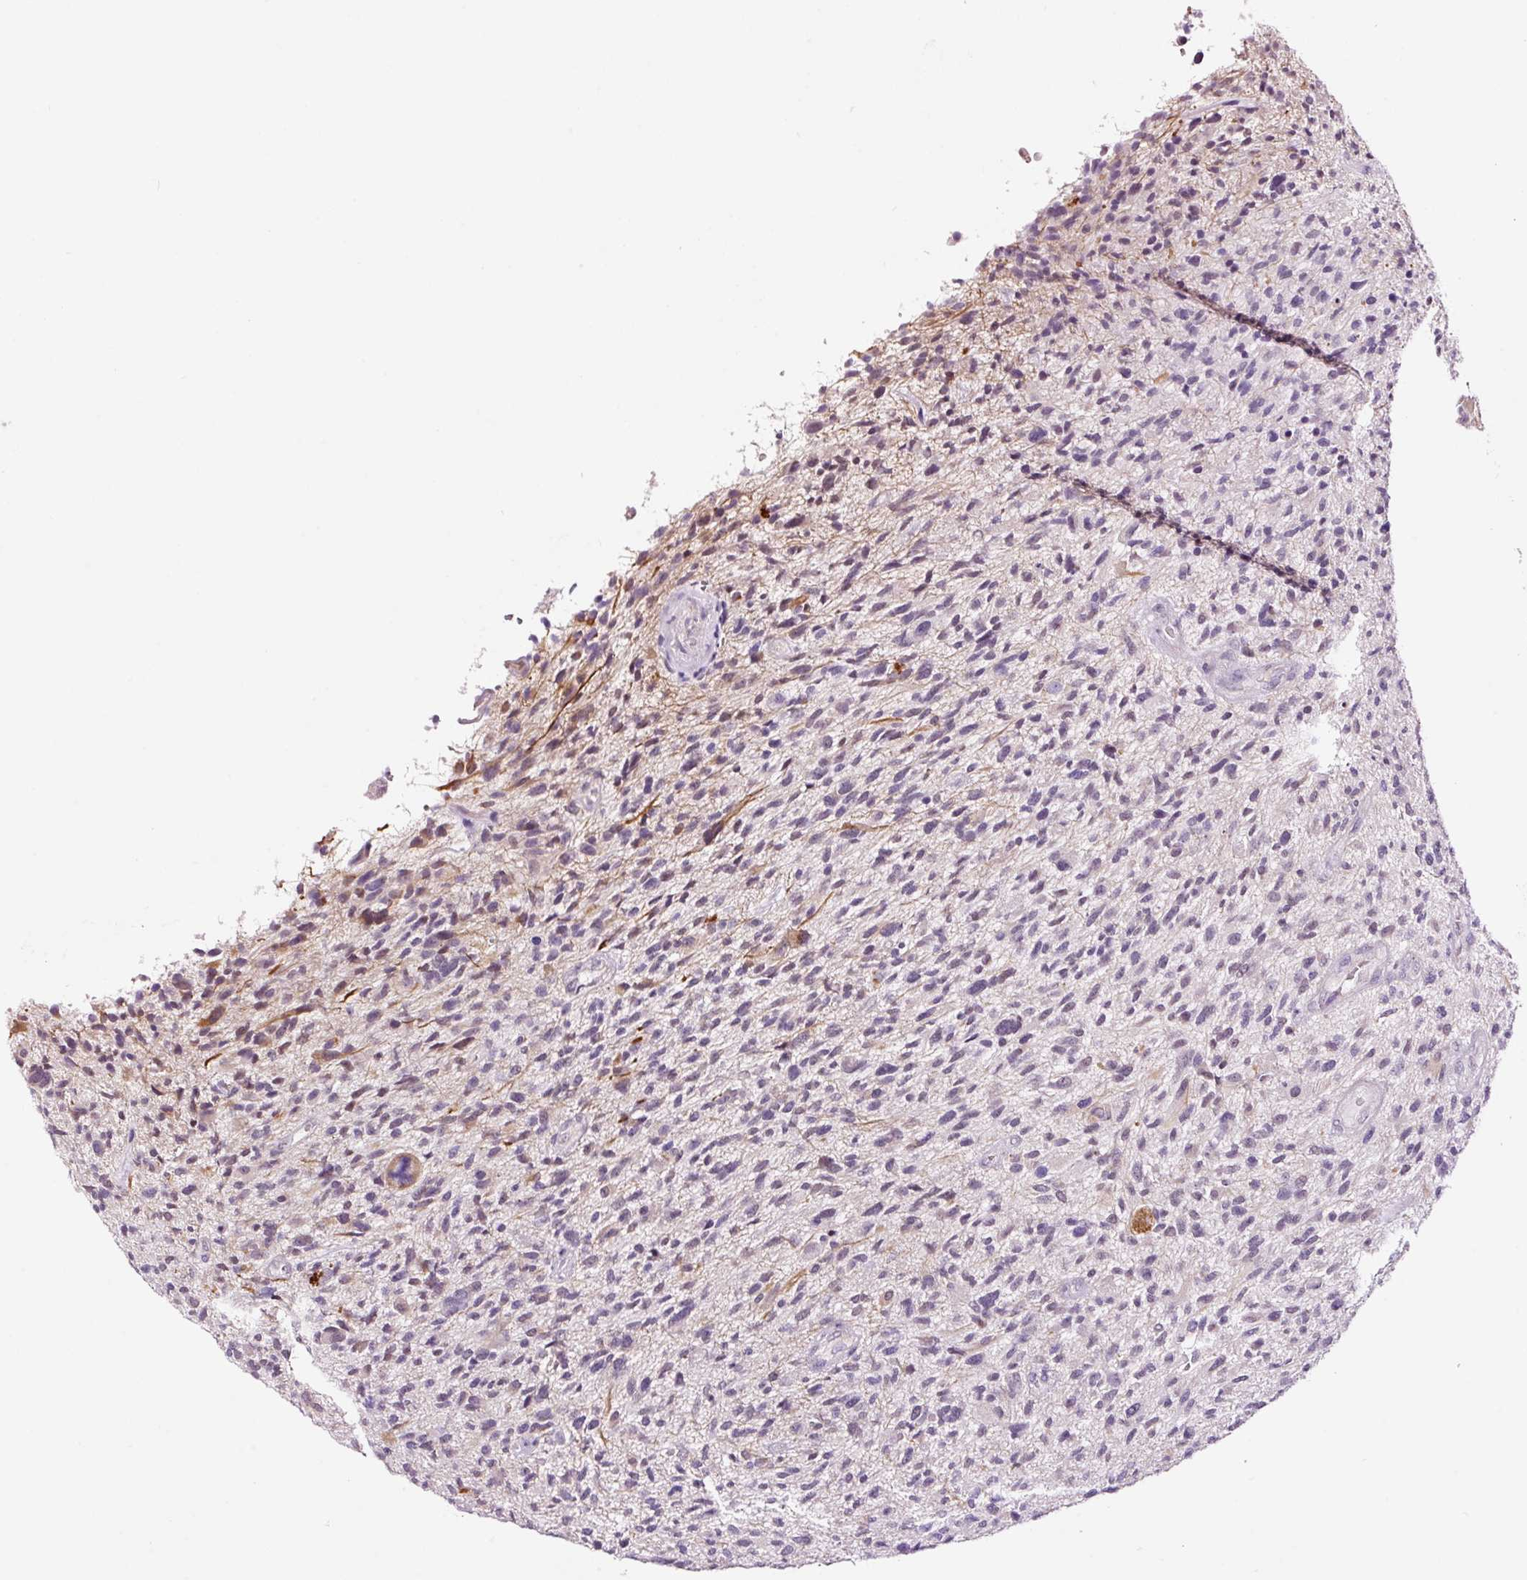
{"staining": {"intensity": "negative", "quantity": "none", "location": "none"}, "tissue": "glioma", "cell_type": "Tumor cells", "image_type": "cancer", "snomed": [{"axis": "morphology", "description": "Glioma, malignant, High grade"}, {"axis": "topography", "description": "Brain"}], "caption": "Glioma stained for a protein using immunohistochemistry (IHC) exhibits no positivity tumor cells.", "gene": "RTF2", "patient": {"sex": "male", "age": 47}}